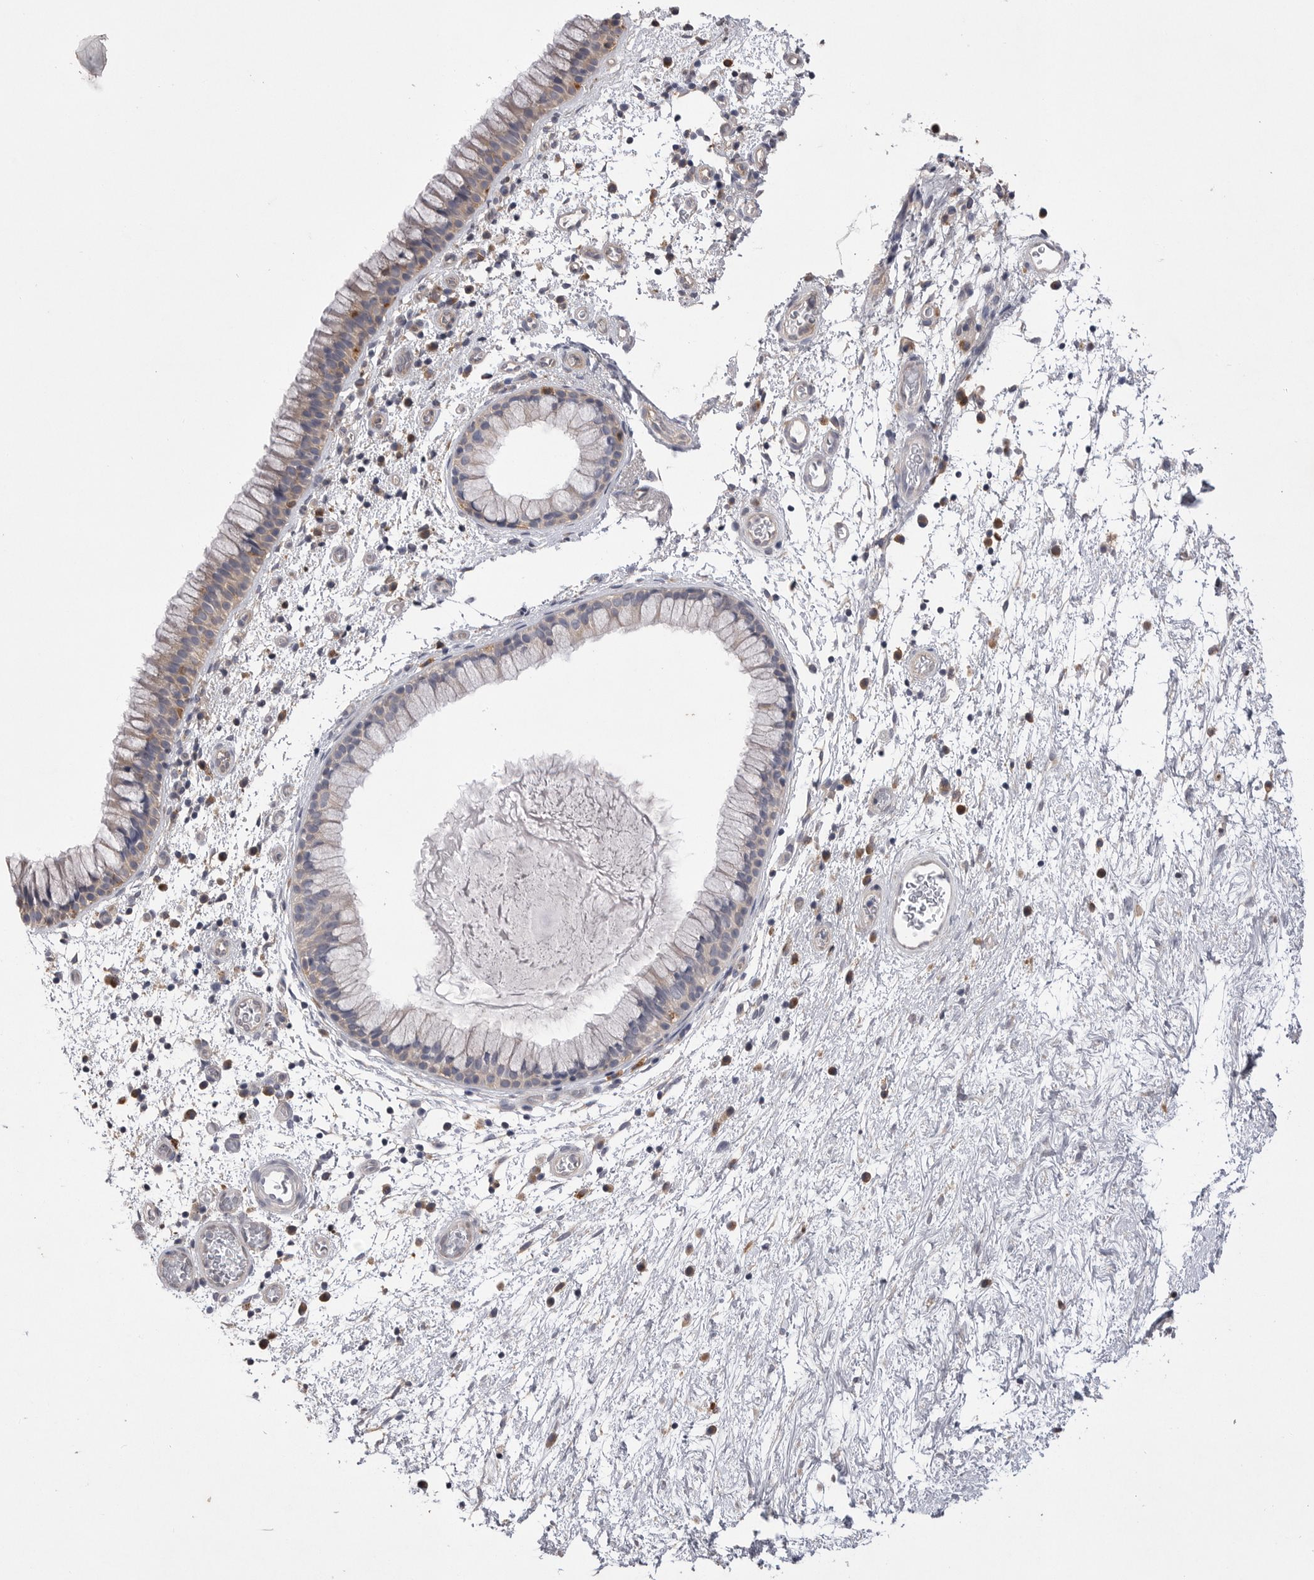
{"staining": {"intensity": "weak", "quantity": "<25%", "location": "cytoplasmic/membranous"}, "tissue": "nasopharynx", "cell_type": "Respiratory epithelial cells", "image_type": "normal", "snomed": [{"axis": "morphology", "description": "Normal tissue, NOS"}, {"axis": "morphology", "description": "Inflammation, NOS"}, {"axis": "topography", "description": "Nasopharynx"}], "caption": "Photomicrograph shows no significant protein positivity in respiratory epithelial cells of unremarkable nasopharynx. (IHC, brightfield microscopy, high magnification).", "gene": "VAC14", "patient": {"sex": "male", "age": 48}}